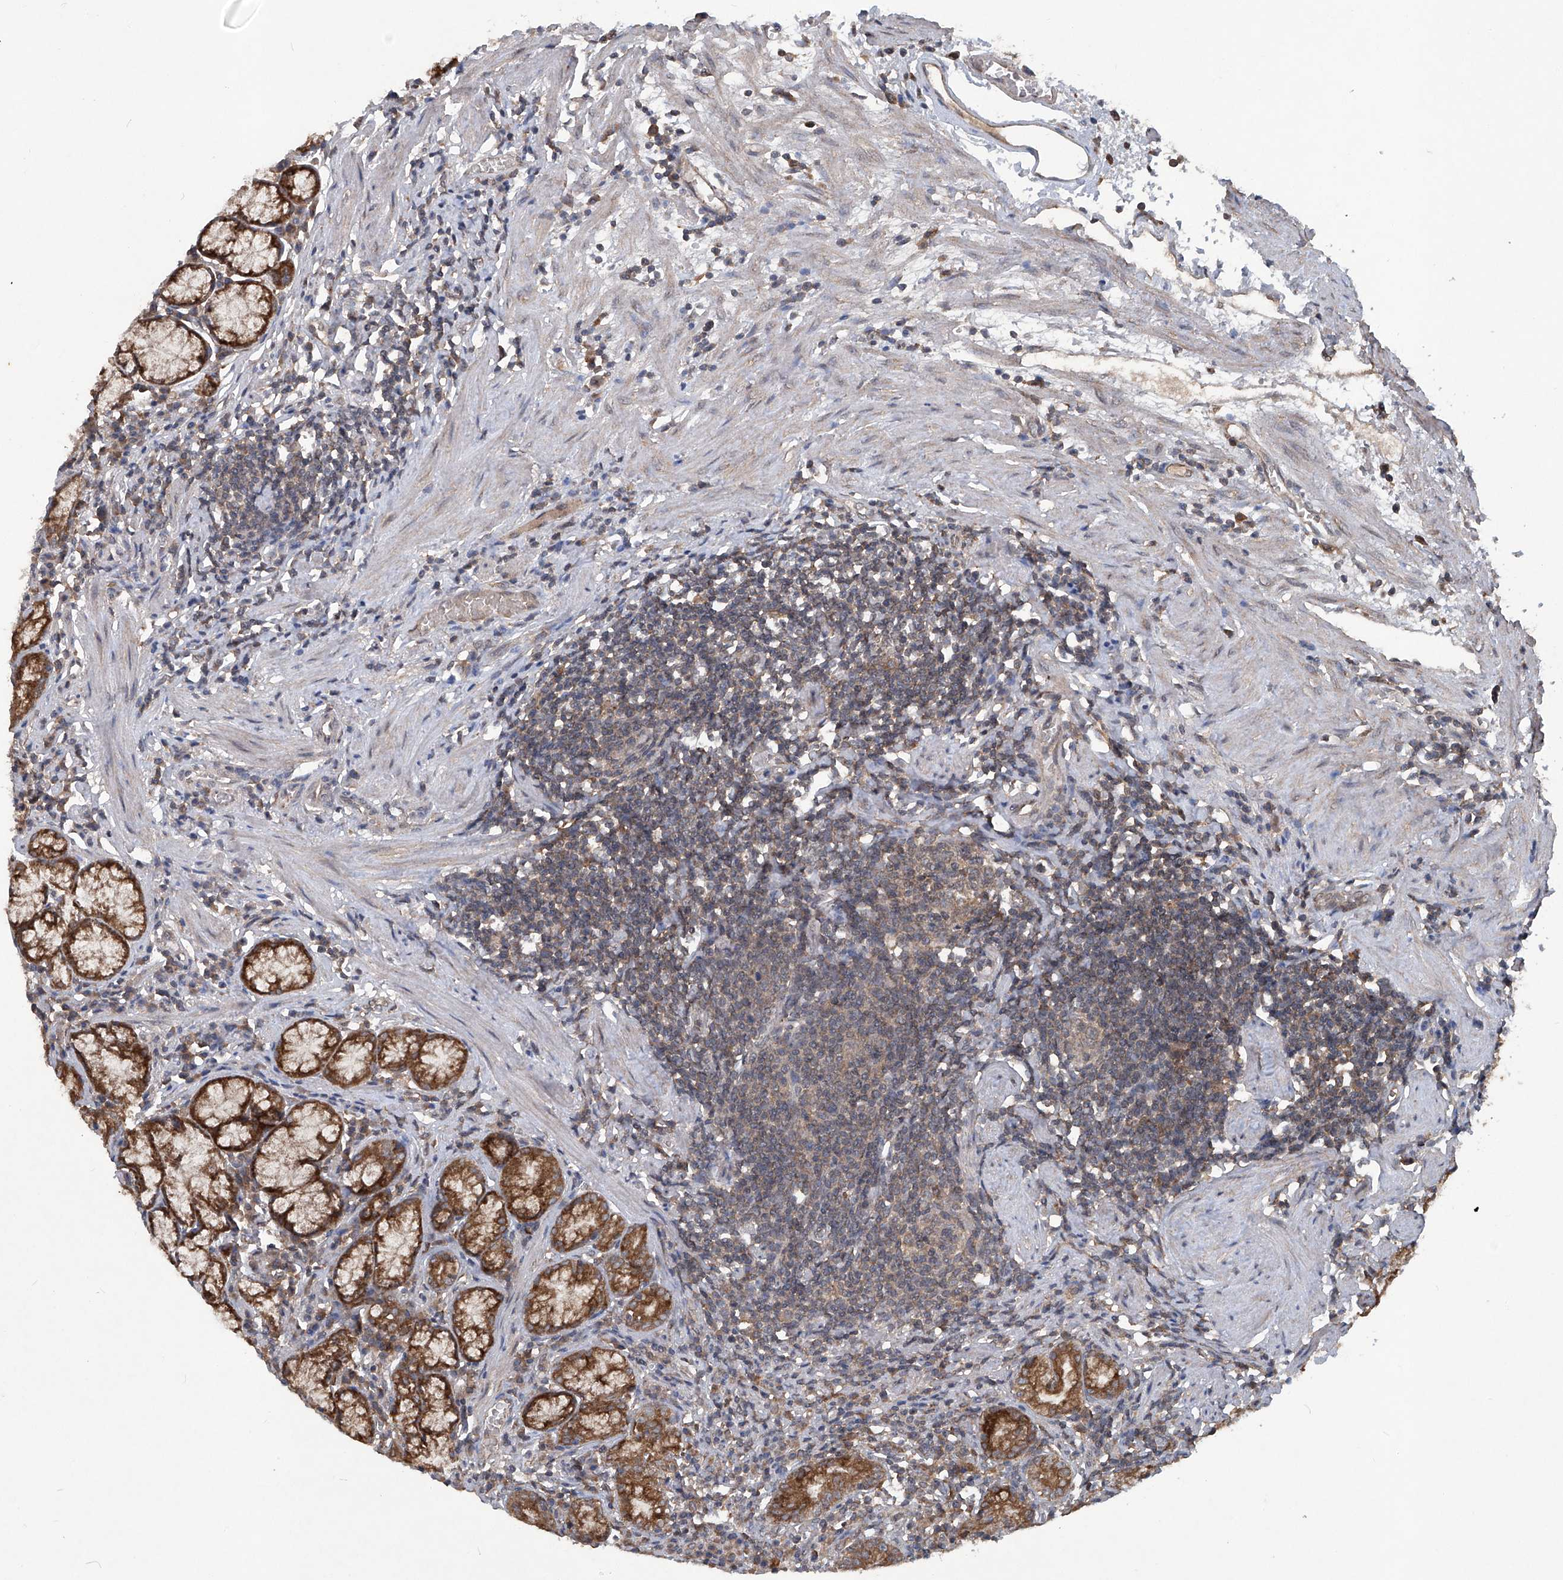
{"staining": {"intensity": "moderate", "quantity": ">75%", "location": "cytoplasmic/membranous"}, "tissue": "stomach", "cell_type": "Glandular cells", "image_type": "normal", "snomed": [{"axis": "morphology", "description": "Normal tissue, NOS"}, {"axis": "topography", "description": "Stomach"}], "caption": "Immunohistochemical staining of unremarkable human stomach reveals moderate cytoplasmic/membranous protein expression in approximately >75% of glandular cells. (Brightfield microscopy of DAB IHC at high magnification).", "gene": "SUMF2", "patient": {"sex": "male", "age": 55}}